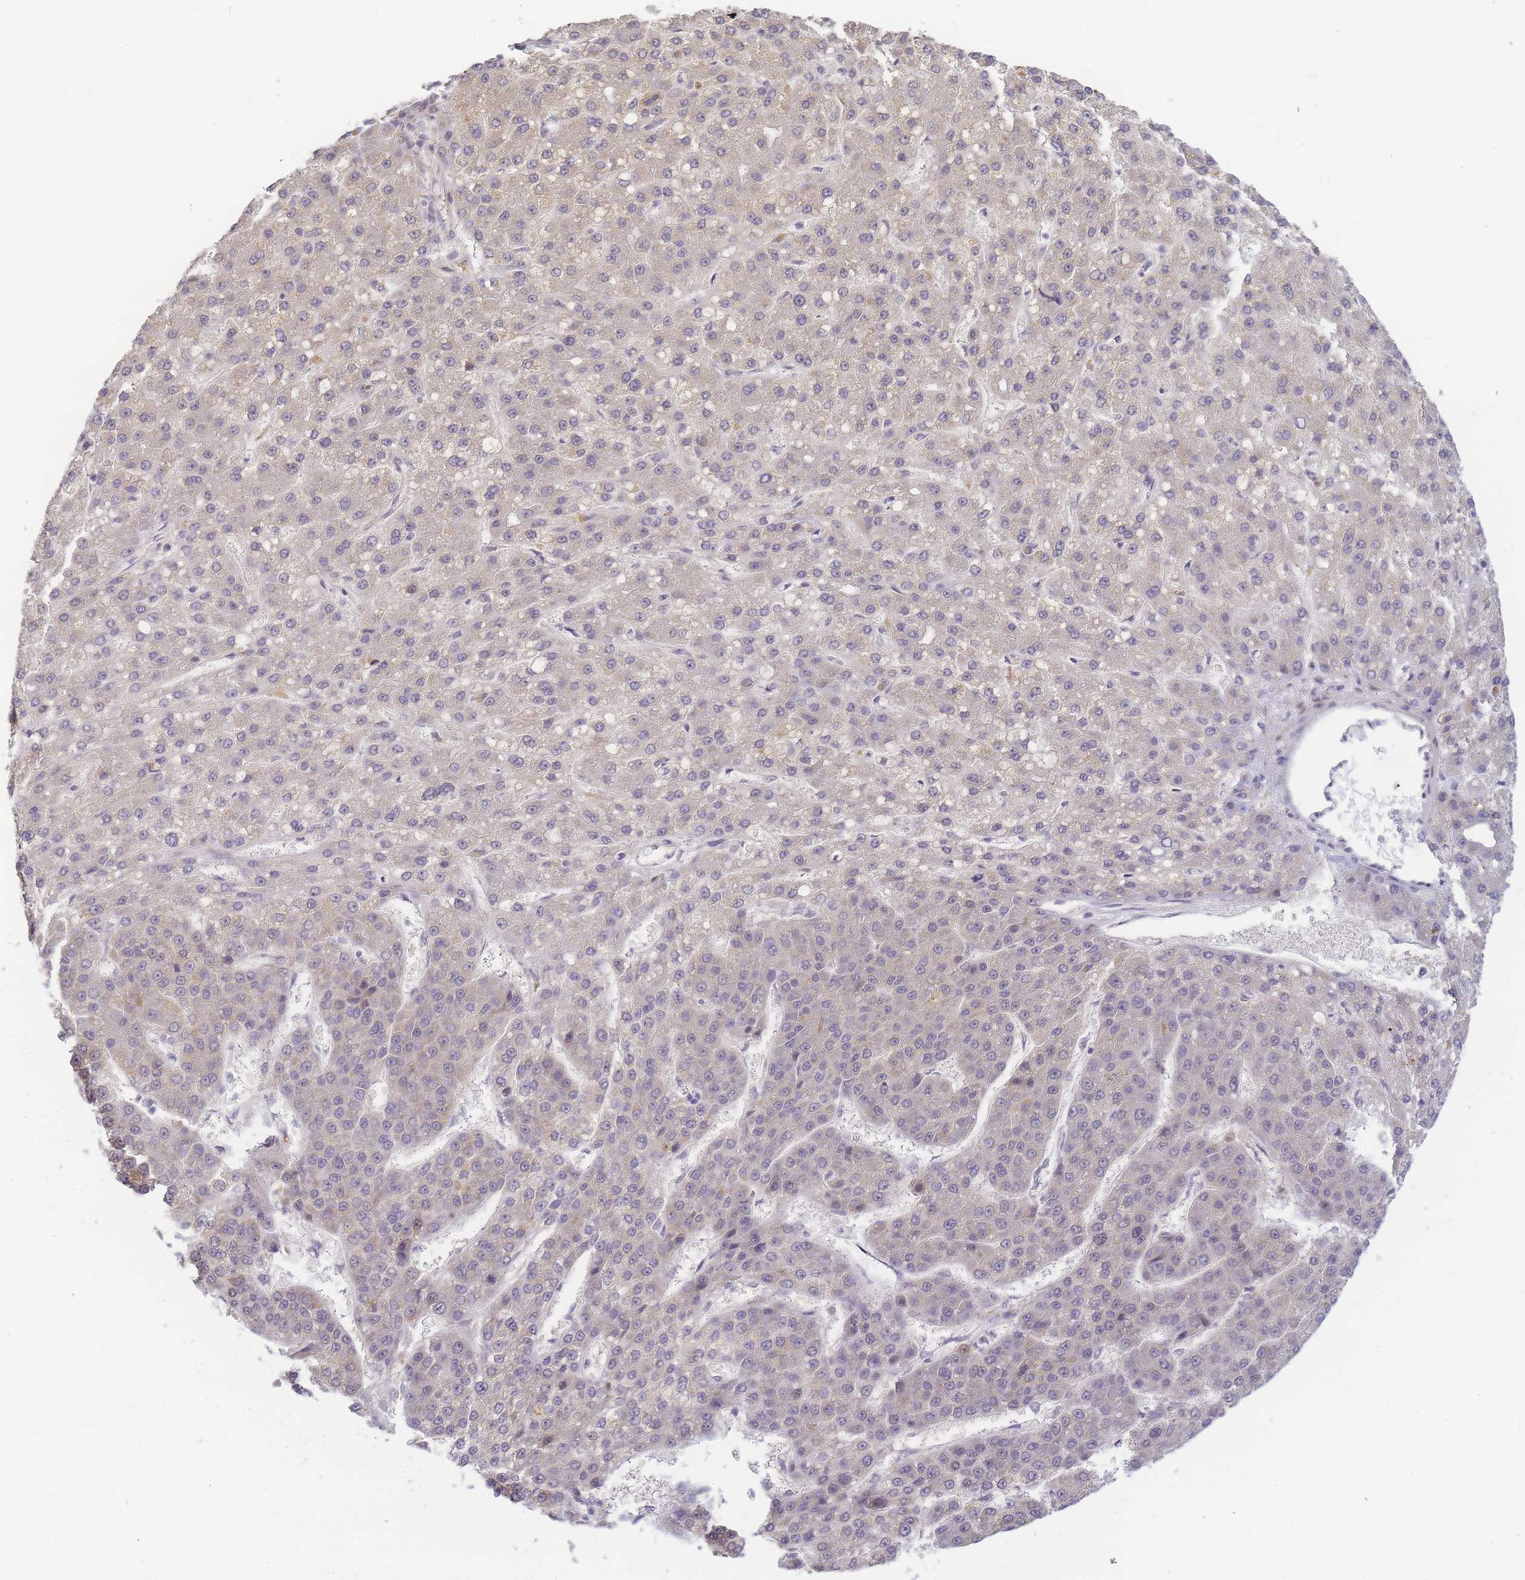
{"staining": {"intensity": "negative", "quantity": "none", "location": "none"}, "tissue": "liver cancer", "cell_type": "Tumor cells", "image_type": "cancer", "snomed": [{"axis": "morphology", "description": "Carcinoma, Hepatocellular, NOS"}, {"axis": "topography", "description": "Liver"}], "caption": "A photomicrograph of hepatocellular carcinoma (liver) stained for a protein demonstrates no brown staining in tumor cells. The staining was performed using DAB (3,3'-diaminobenzidine) to visualize the protein expression in brown, while the nuclei were stained in blue with hematoxylin (Magnification: 20x).", "gene": "RRAD", "patient": {"sex": "male", "age": 67}}